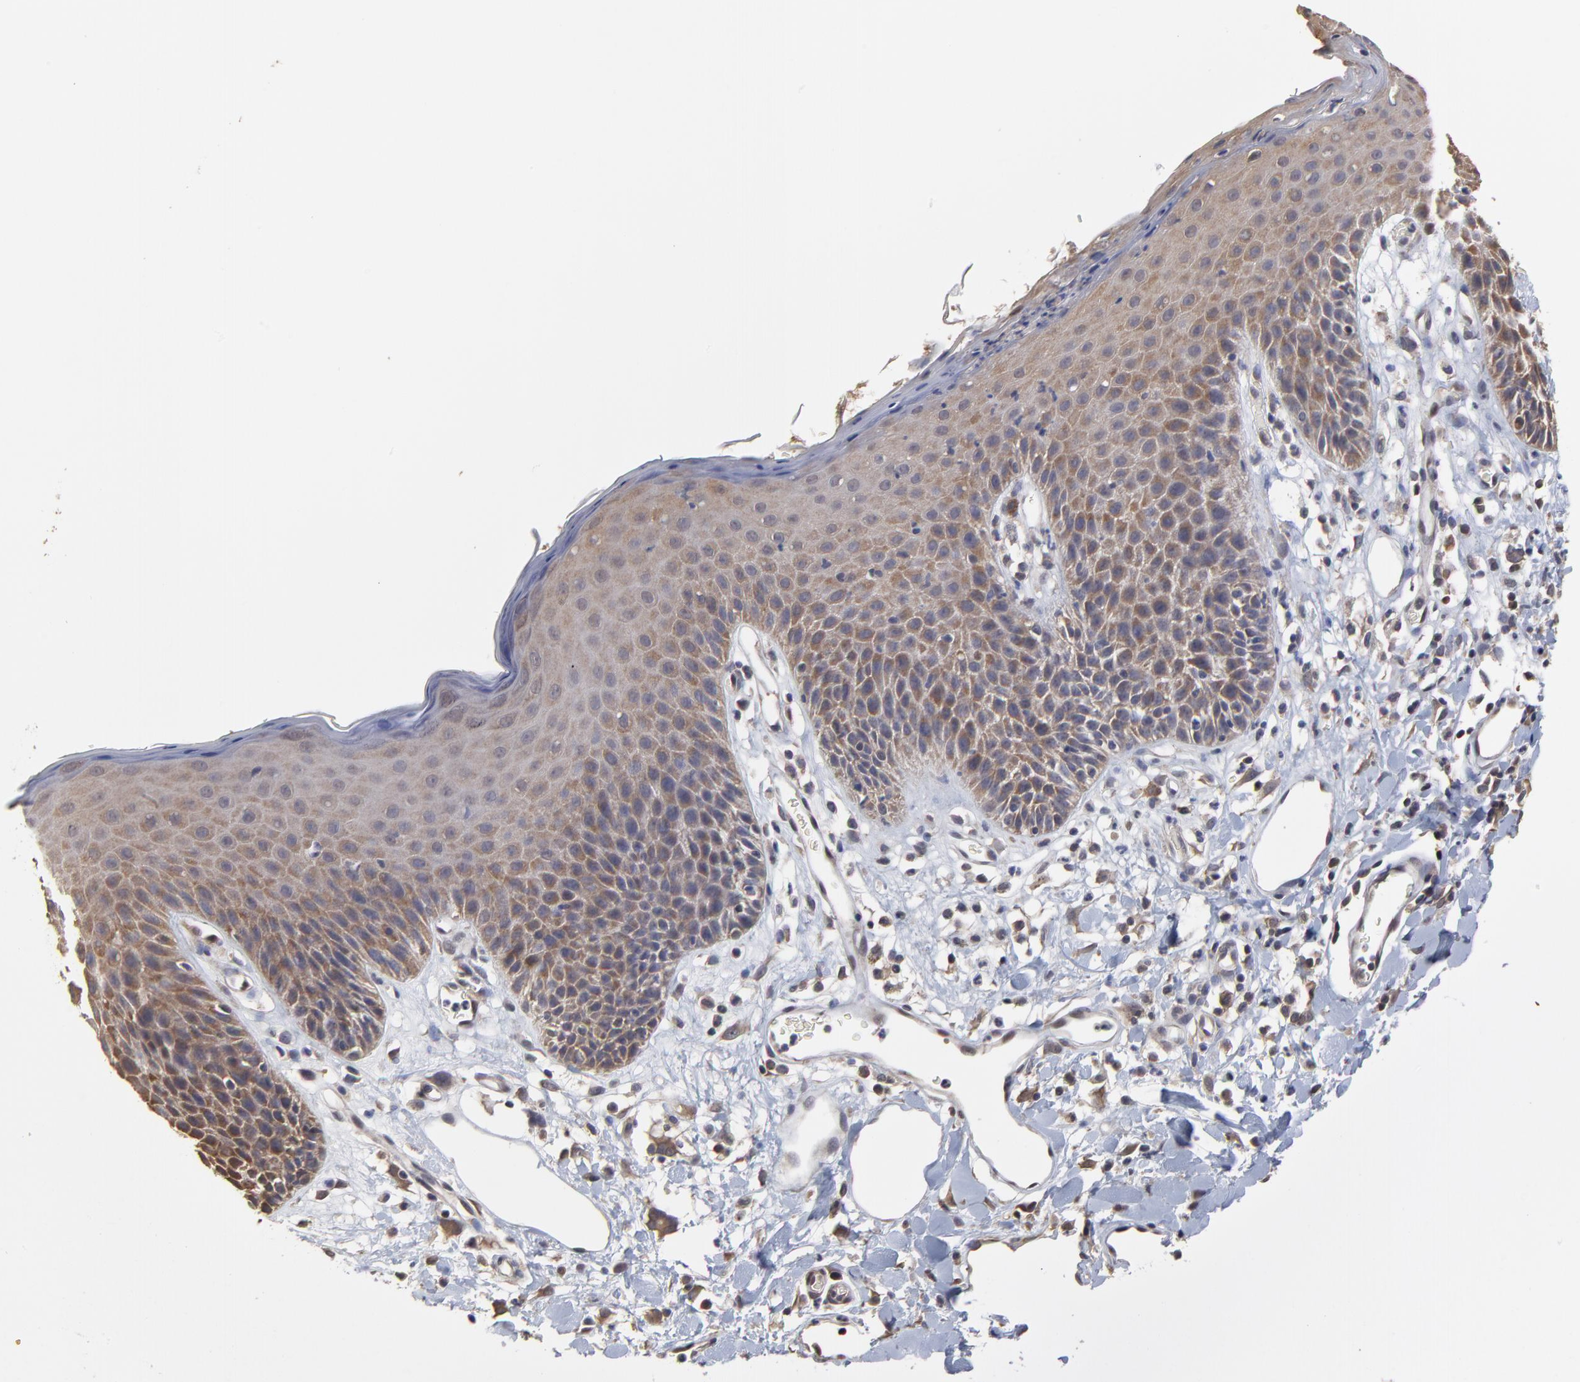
{"staining": {"intensity": "weak", "quantity": ">75%", "location": "cytoplasmic/membranous"}, "tissue": "skin", "cell_type": "Epidermal cells", "image_type": "normal", "snomed": [{"axis": "morphology", "description": "Normal tissue, NOS"}, {"axis": "topography", "description": "Vulva"}, {"axis": "topography", "description": "Peripheral nerve tissue"}], "caption": "Human skin stained with a brown dye exhibits weak cytoplasmic/membranous positive expression in about >75% of epidermal cells.", "gene": "CCT2", "patient": {"sex": "female", "age": 68}}